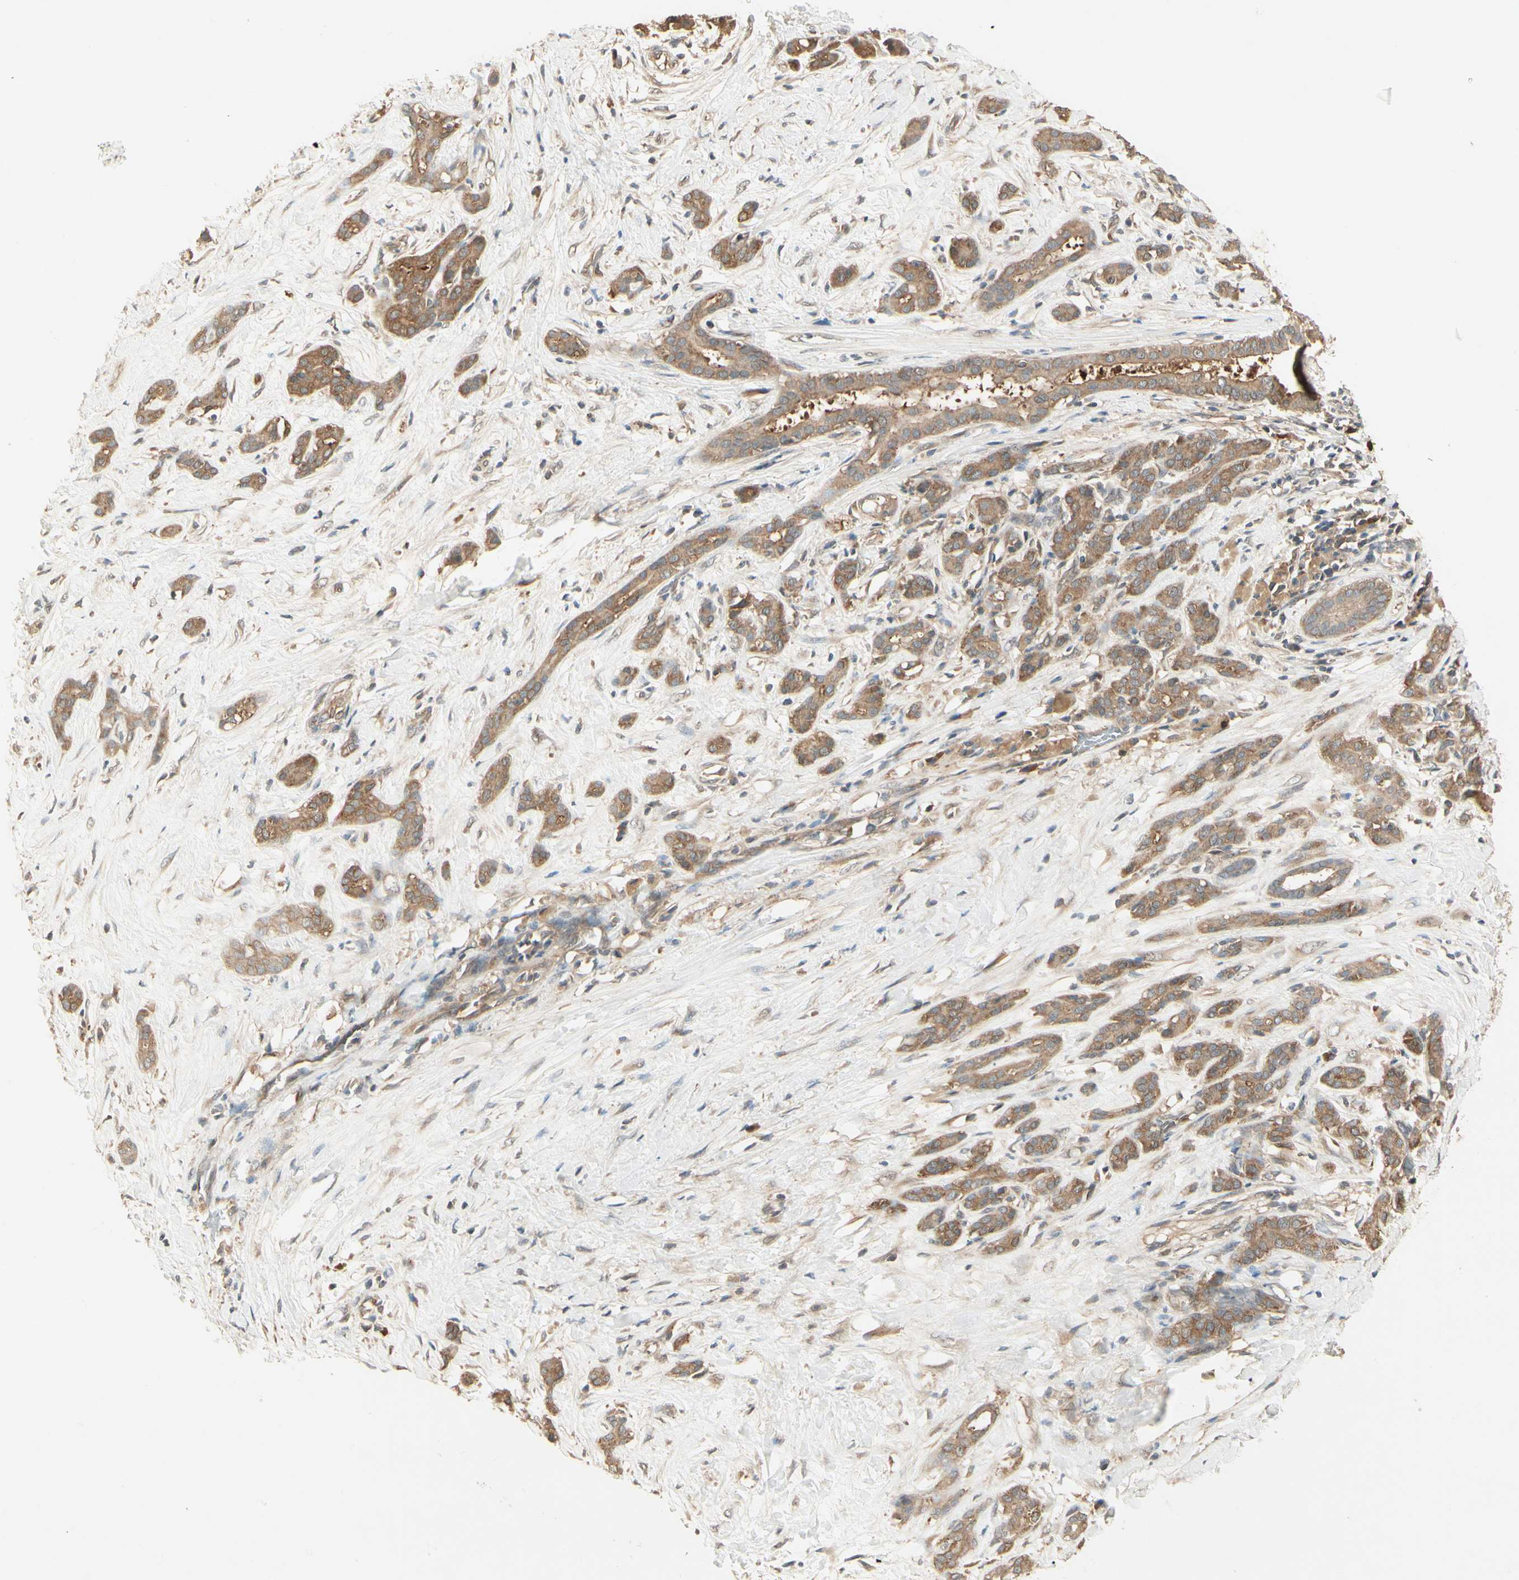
{"staining": {"intensity": "moderate", "quantity": ">75%", "location": "cytoplasmic/membranous"}, "tissue": "pancreatic cancer", "cell_type": "Tumor cells", "image_type": "cancer", "snomed": [{"axis": "morphology", "description": "Adenocarcinoma, NOS"}, {"axis": "topography", "description": "Pancreas"}], "caption": "Pancreatic cancer was stained to show a protein in brown. There is medium levels of moderate cytoplasmic/membranous expression in approximately >75% of tumor cells.", "gene": "CCT7", "patient": {"sex": "male", "age": 41}}